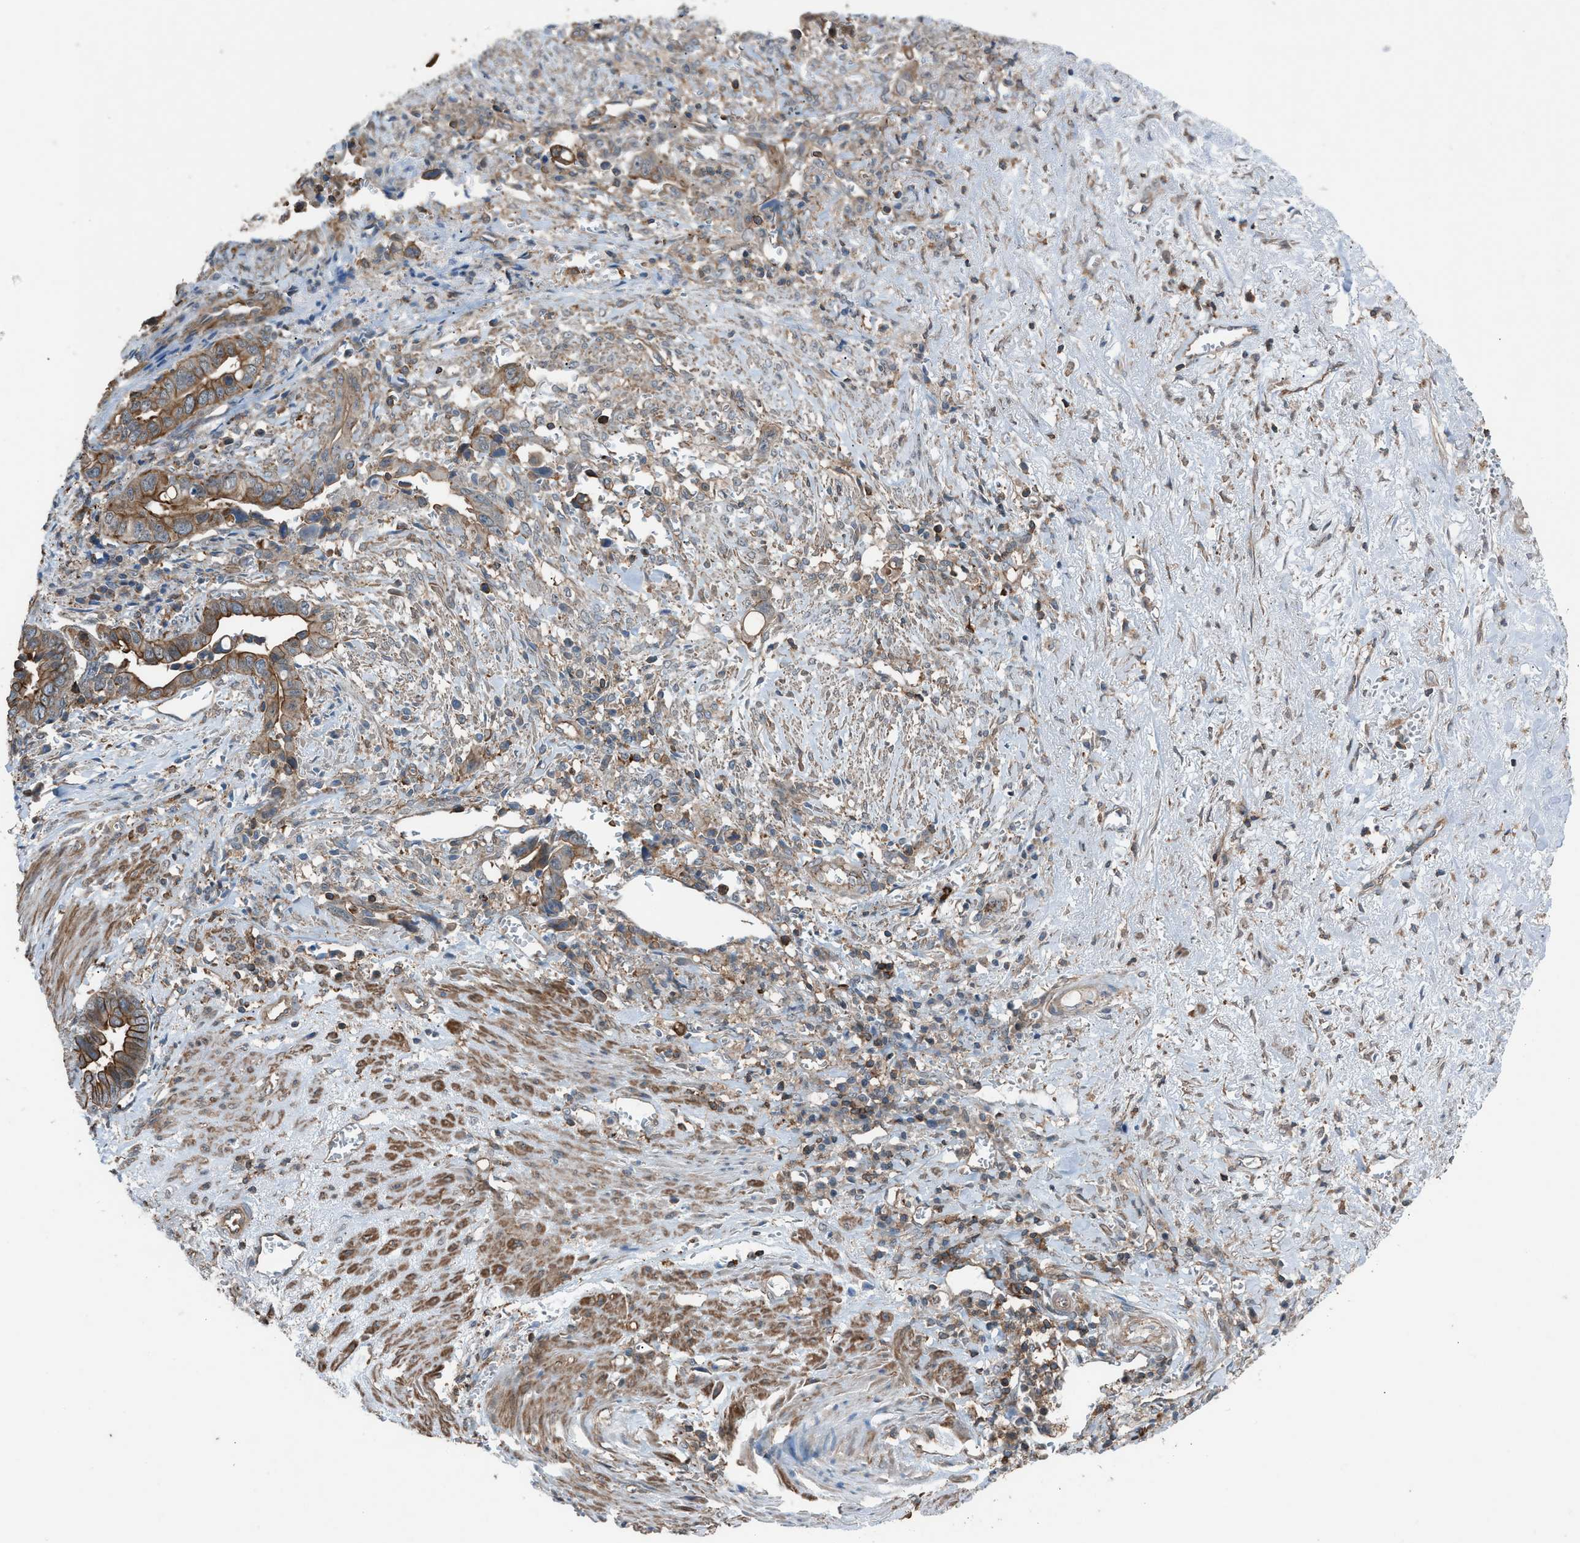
{"staining": {"intensity": "moderate", "quantity": ">75%", "location": "cytoplasmic/membranous"}, "tissue": "liver cancer", "cell_type": "Tumor cells", "image_type": "cancer", "snomed": [{"axis": "morphology", "description": "Cholangiocarcinoma"}, {"axis": "topography", "description": "Liver"}], "caption": "A micrograph of human liver cancer stained for a protein shows moderate cytoplasmic/membranous brown staining in tumor cells. (IHC, brightfield microscopy, high magnification).", "gene": "DYRK1A", "patient": {"sex": "female", "age": 79}}